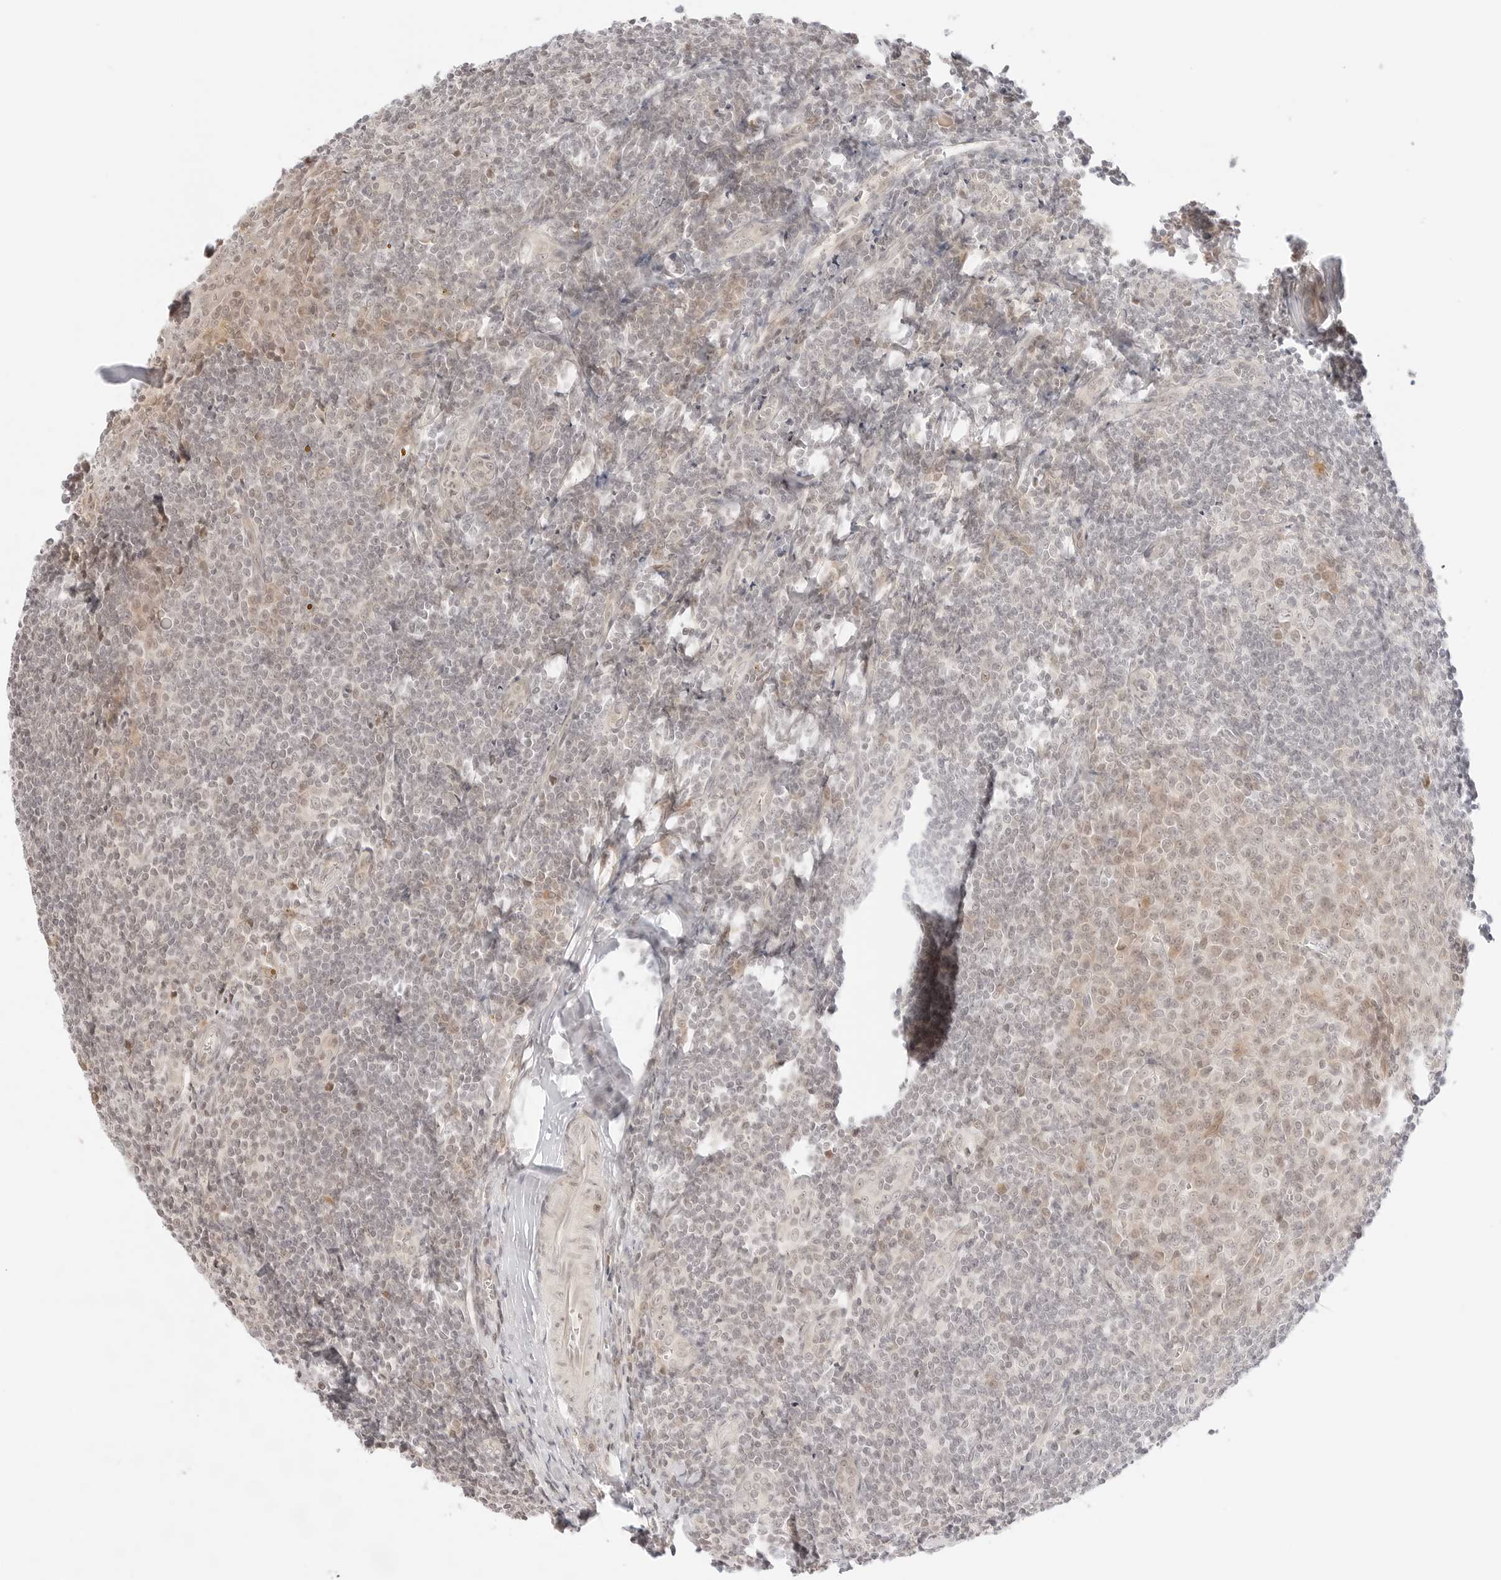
{"staining": {"intensity": "negative", "quantity": "none", "location": "none"}, "tissue": "tonsil", "cell_type": "Germinal center cells", "image_type": "normal", "snomed": [{"axis": "morphology", "description": "Normal tissue, NOS"}, {"axis": "topography", "description": "Tonsil"}], "caption": "This image is of normal tonsil stained with immunohistochemistry (IHC) to label a protein in brown with the nuclei are counter-stained blue. There is no expression in germinal center cells. (DAB (3,3'-diaminobenzidine) immunohistochemistry (IHC), high magnification).", "gene": "RPS6KL1", "patient": {"sex": "male", "age": 27}}